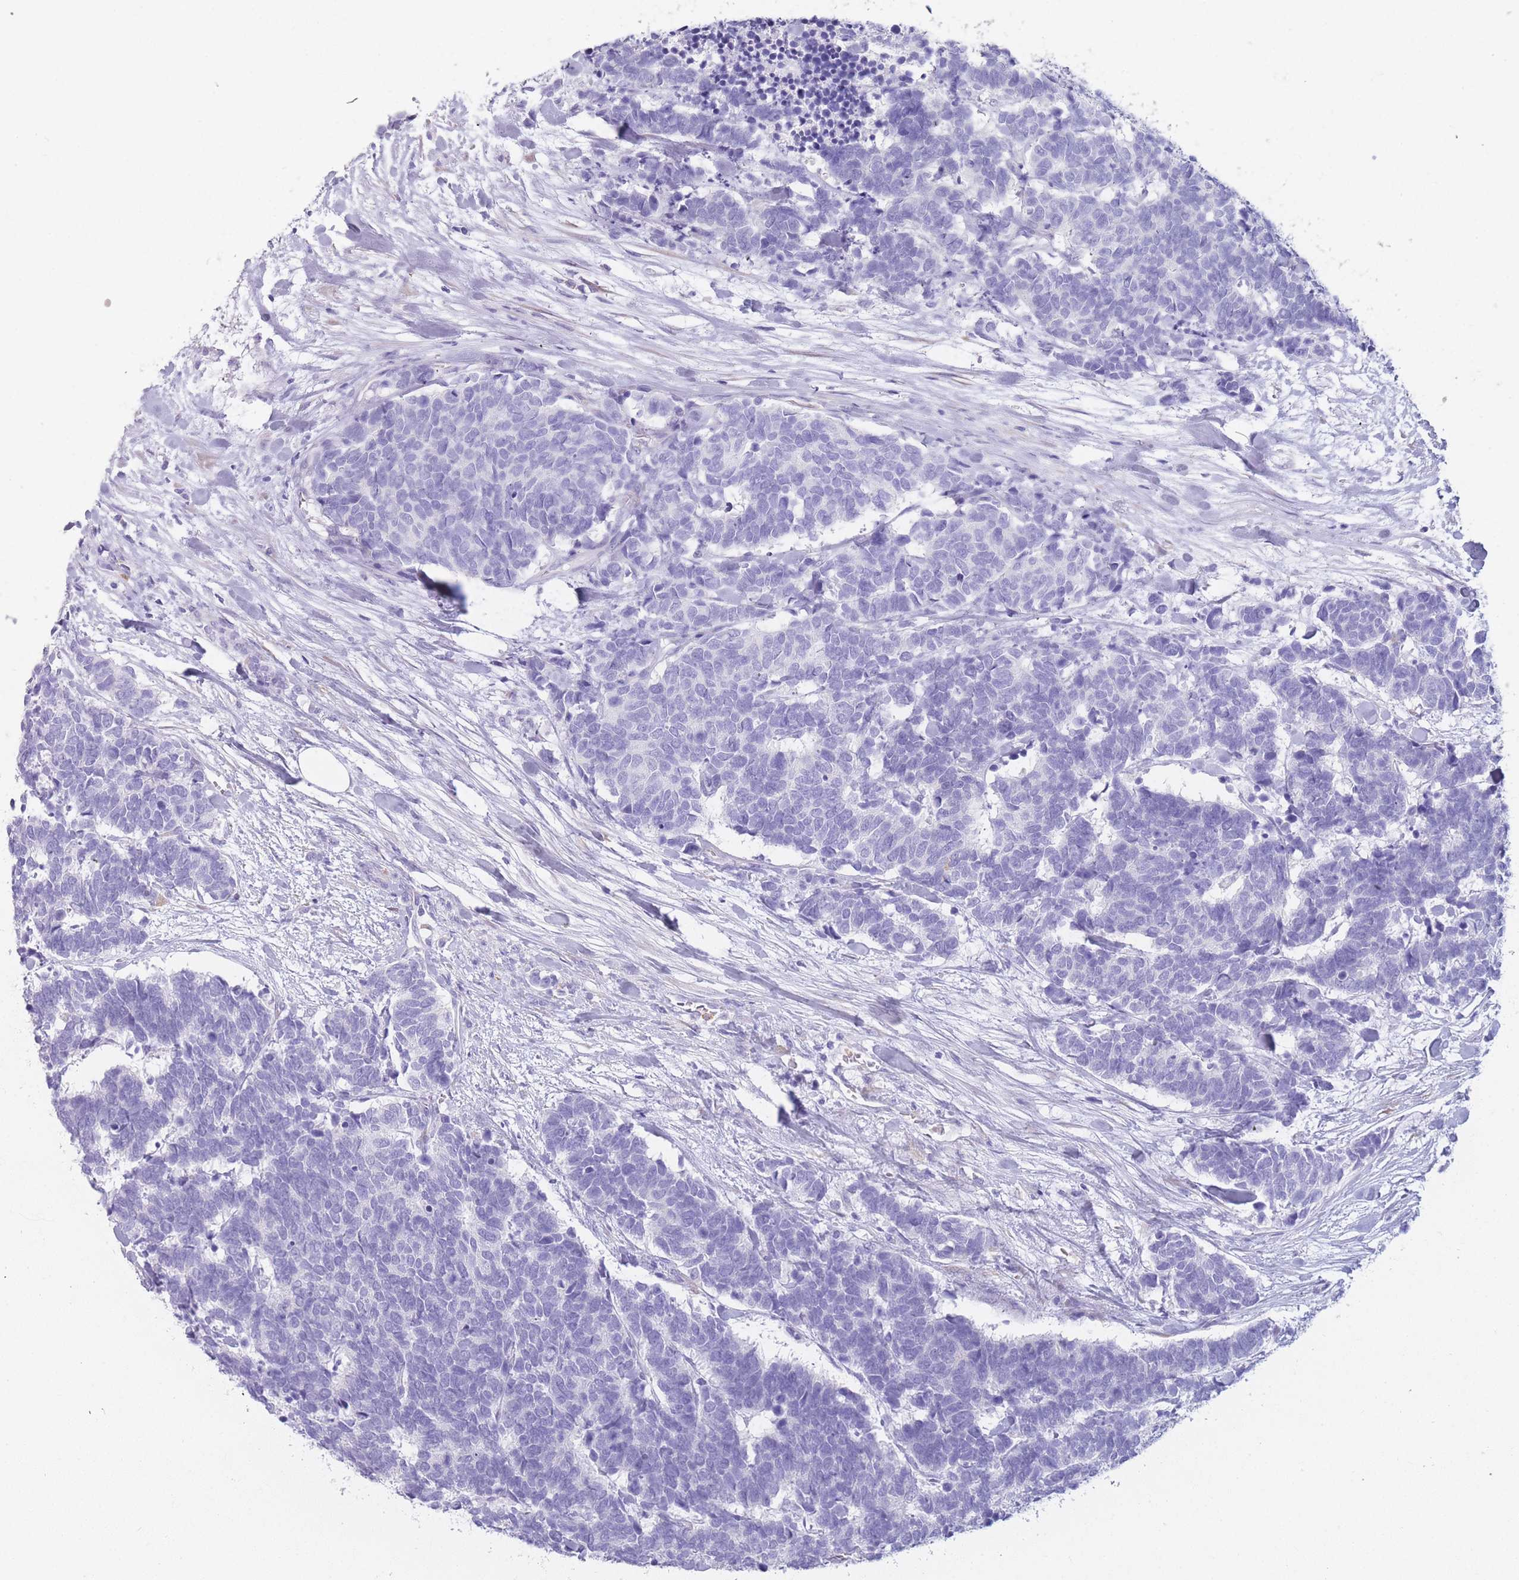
{"staining": {"intensity": "negative", "quantity": "none", "location": "none"}, "tissue": "carcinoid", "cell_type": "Tumor cells", "image_type": "cancer", "snomed": [{"axis": "morphology", "description": "Carcinoma, NOS"}, {"axis": "morphology", "description": "Carcinoid, malignant, NOS"}, {"axis": "topography", "description": "Urinary bladder"}], "caption": "The immunohistochemistry histopathology image has no significant staining in tumor cells of carcinoid tissue.", "gene": "ZNF627", "patient": {"sex": "male", "age": 57}}